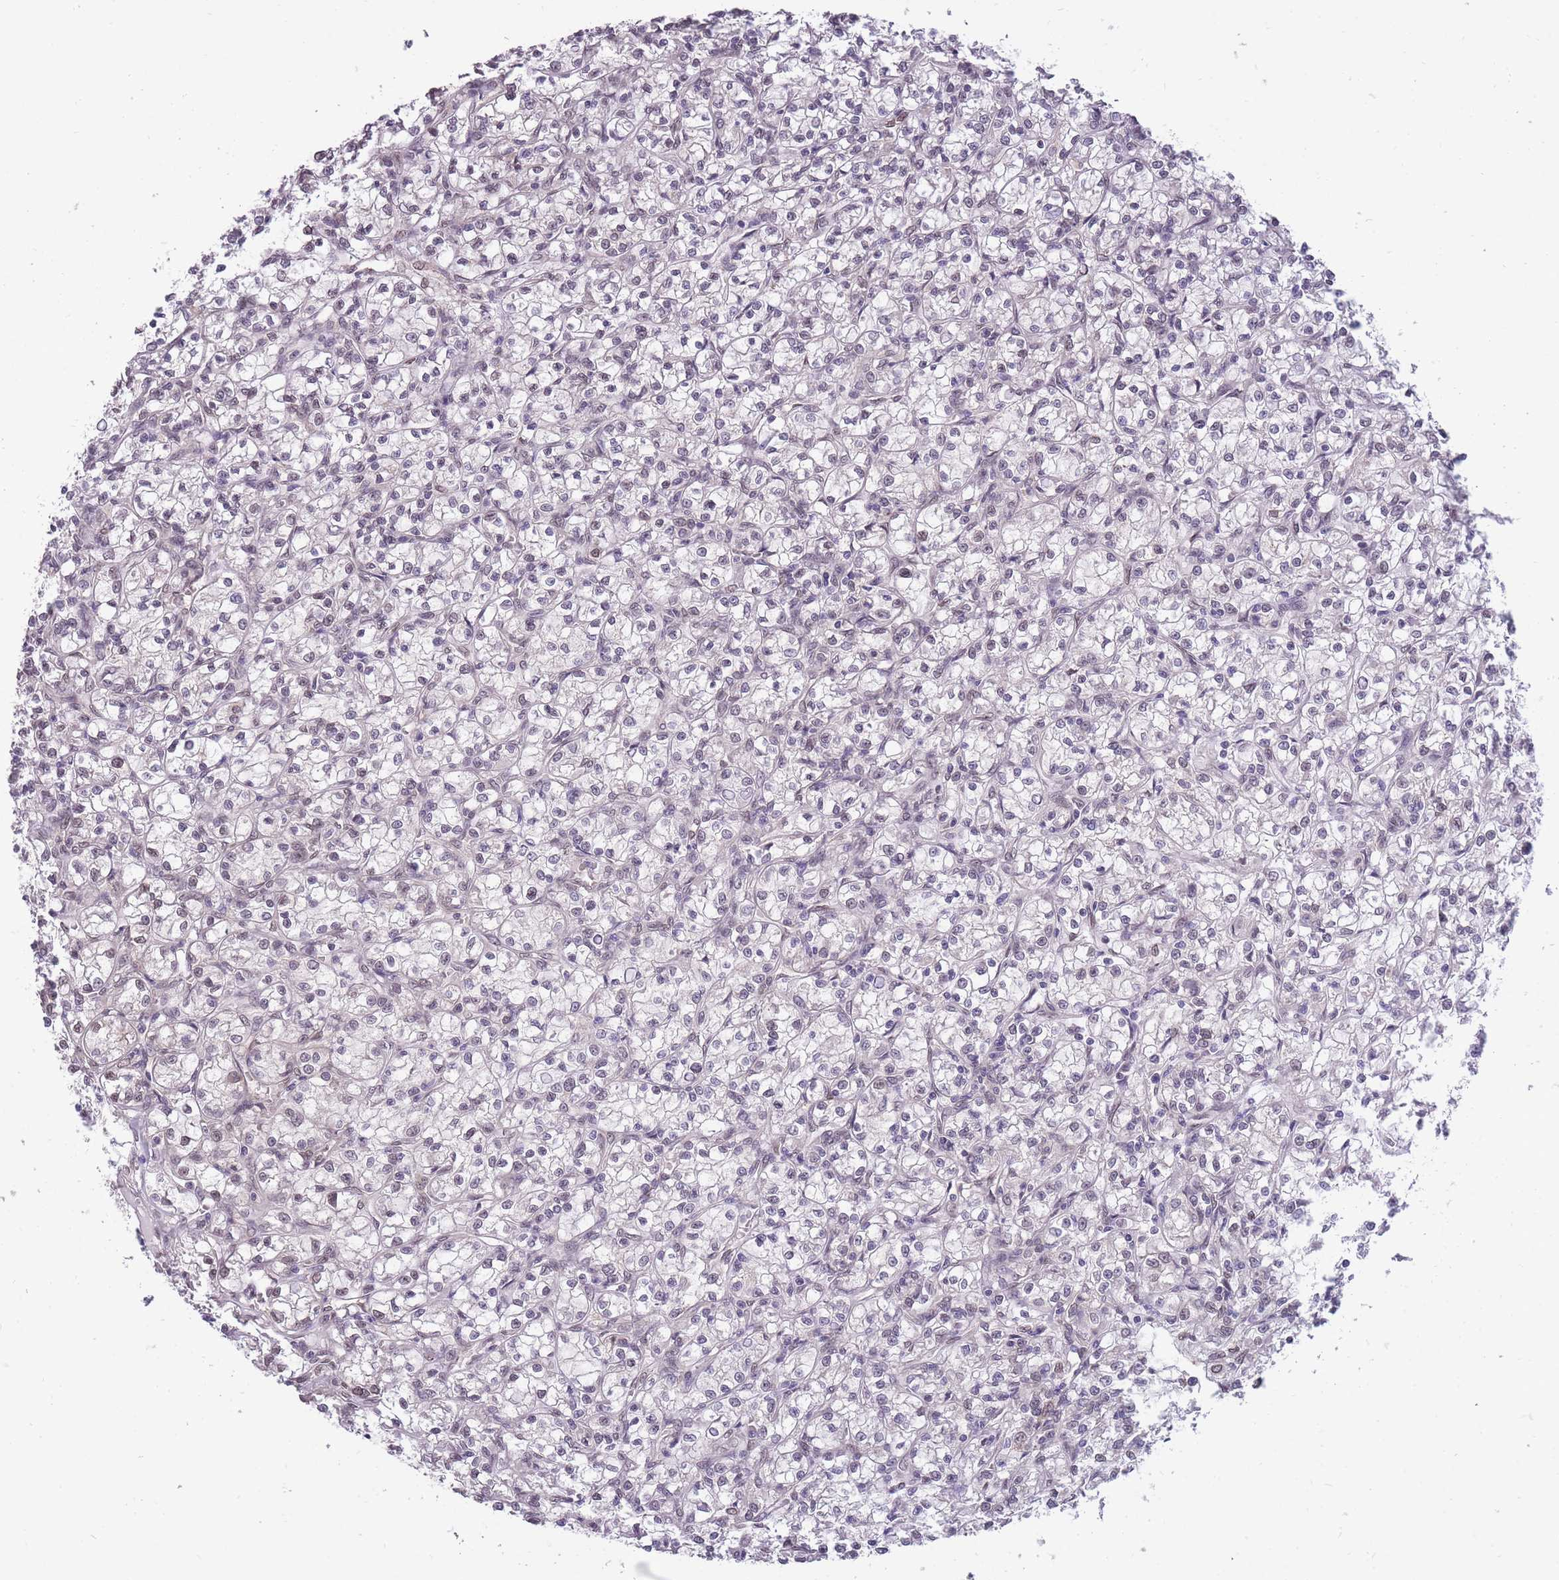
{"staining": {"intensity": "negative", "quantity": "none", "location": "none"}, "tissue": "renal cancer", "cell_type": "Tumor cells", "image_type": "cancer", "snomed": [{"axis": "morphology", "description": "Adenocarcinoma, NOS"}, {"axis": "topography", "description": "Kidney"}], "caption": "Immunohistochemical staining of human renal cancer (adenocarcinoma) demonstrates no significant staining in tumor cells.", "gene": "CDIP1", "patient": {"sex": "female", "age": 59}}